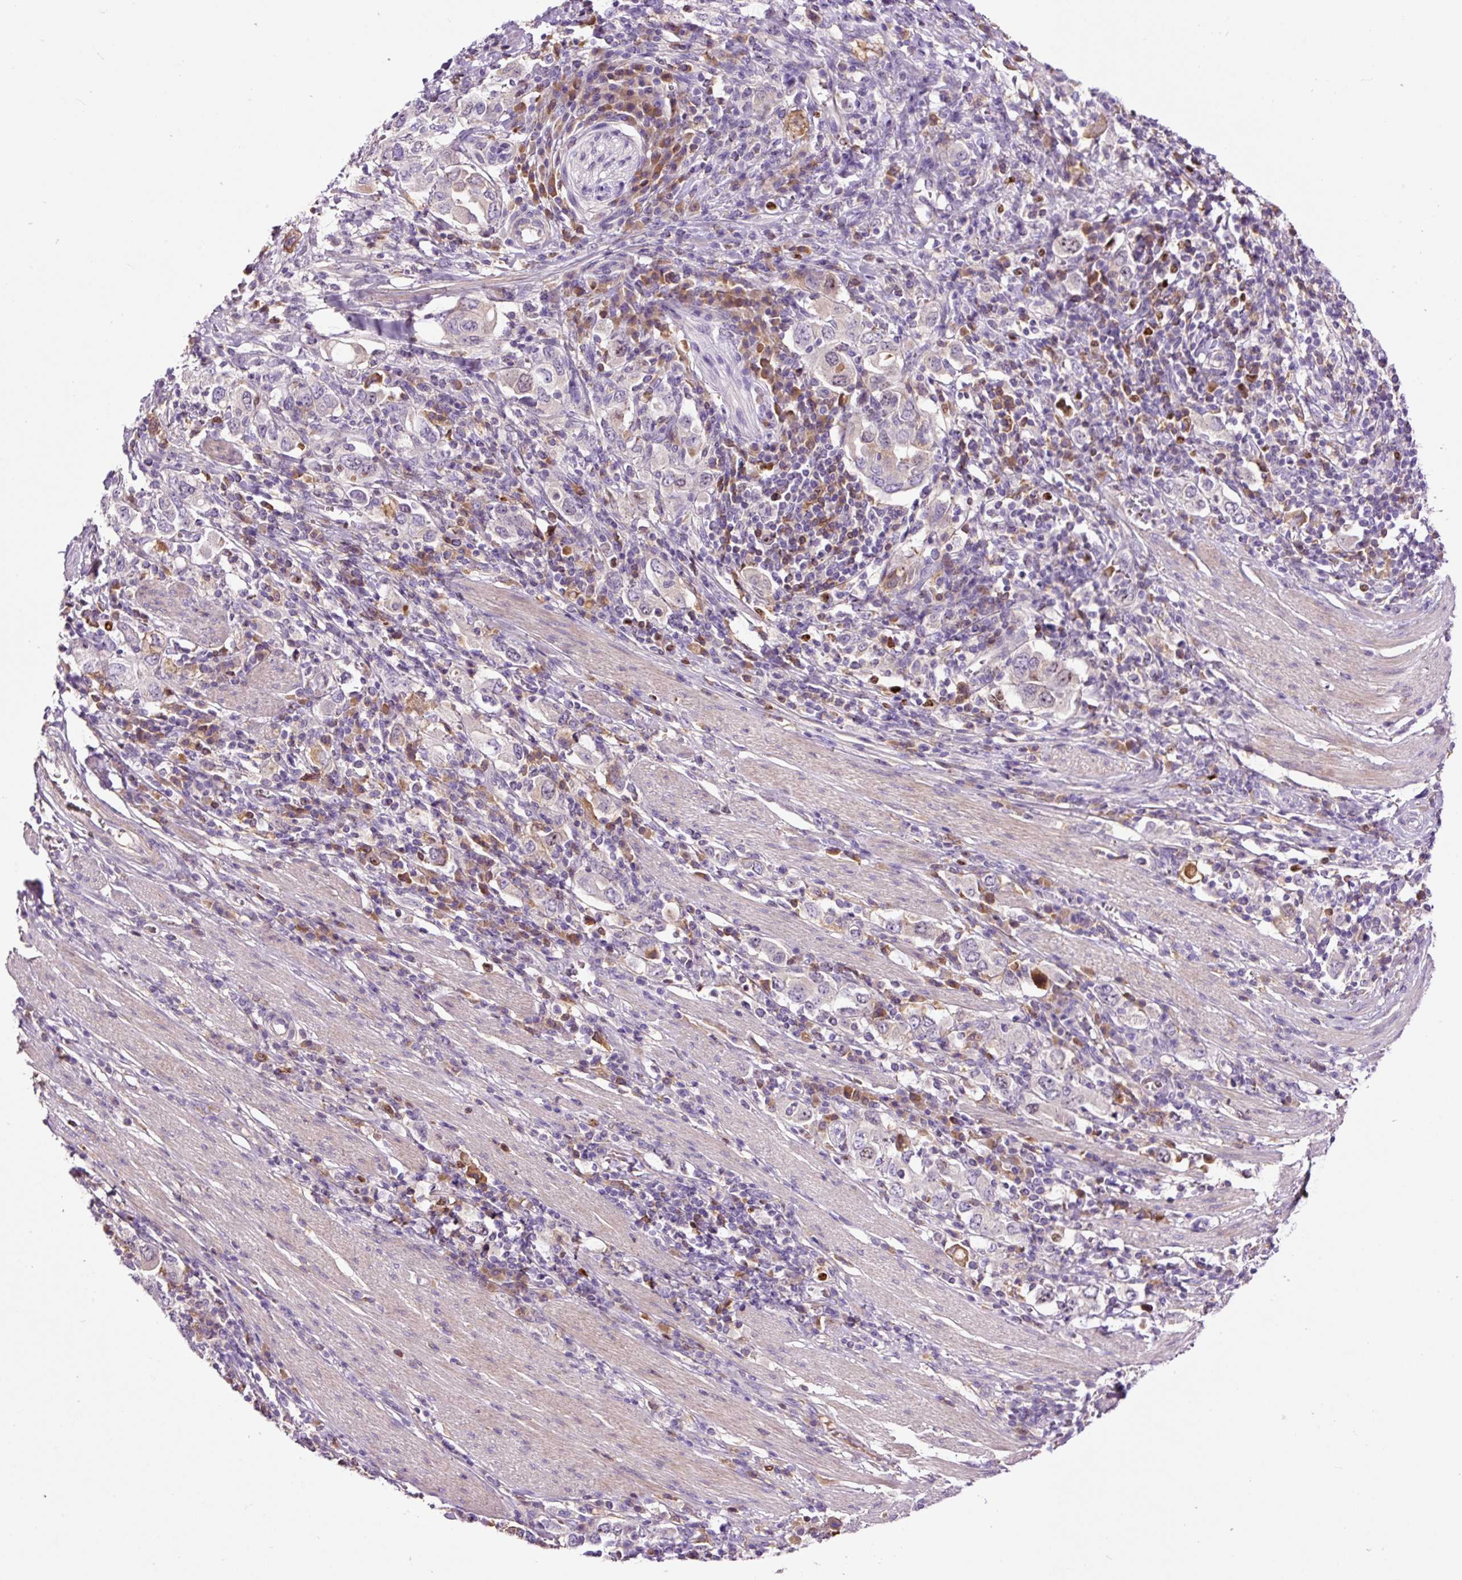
{"staining": {"intensity": "negative", "quantity": "none", "location": "none"}, "tissue": "stomach cancer", "cell_type": "Tumor cells", "image_type": "cancer", "snomed": [{"axis": "morphology", "description": "Adenocarcinoma, NOS"}, {"axis": "topography", "description": "Stomach, upper"}, {"axis": "topography", "description": "Stomach"}], "caption": "Immunohistochemical staining of stomach adenocarcinoma shows no significant expression in tumor cells. (Brightfield microscopy of DAB immunohistochemistry at high magnification).", "gene": "DPPA4", "patient": {"sex": "male", "age": 62}}